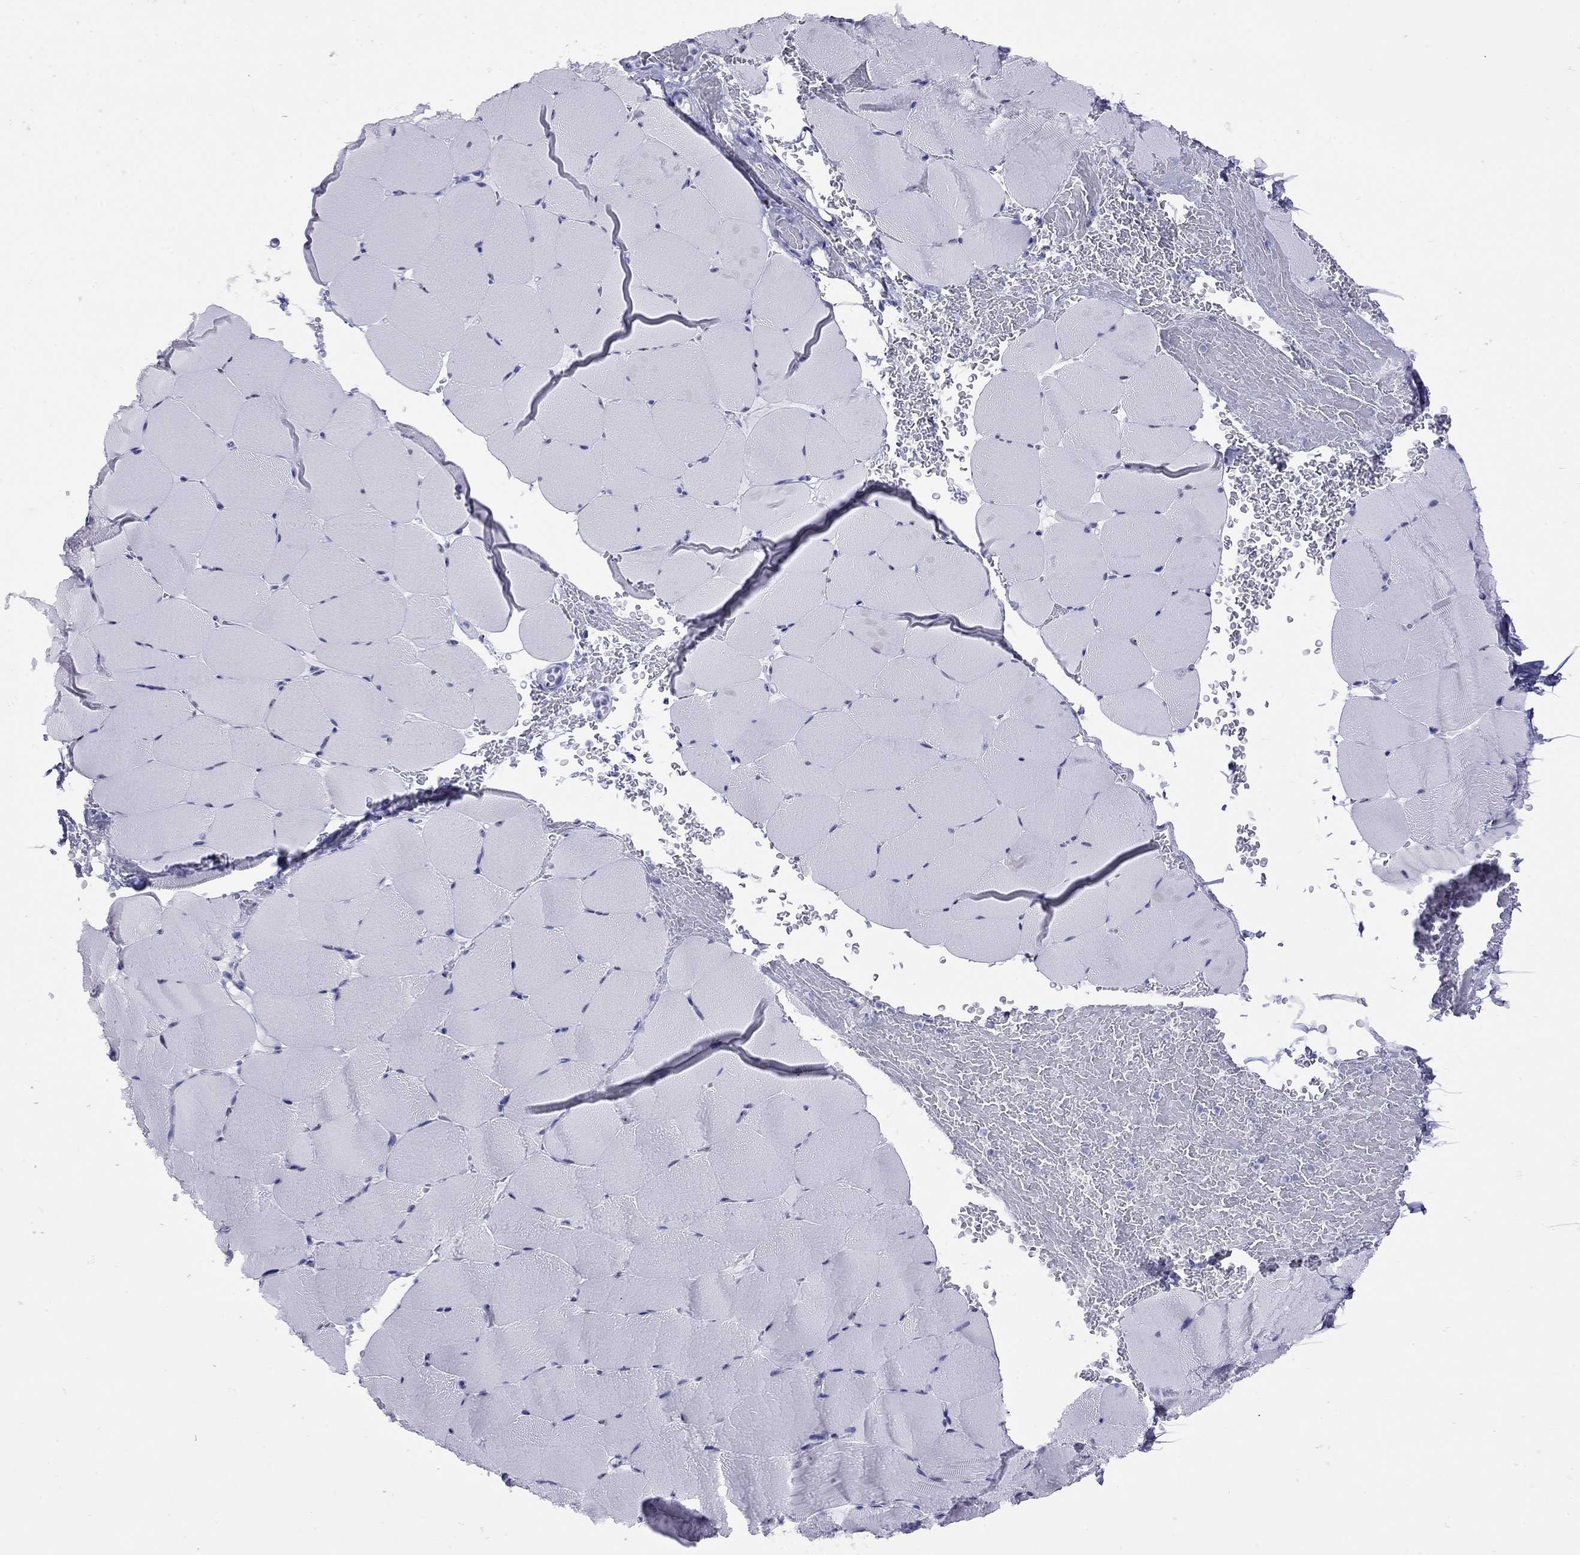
{"staining": {"intensity": "negative", "quantity": "none", "location": "none"}, "tissue": "skeletal muscle", "cell_type": "Myocytes", "image_type": "normal", "snomed": [{"axis": "morphology", "description": "Normal tissue, NOS"}, {"axis": "topography", "description": "Skeletal muscle"}], "caption": "Immunohistochemistry (IHC) of benign human skeletal muscle demonstrates no staining in myocytes. (DAB (3,3'-diaminobenzidine) IHC with hematoxylin counter stain).", "gene": "LYAR", "patient": {"sex": "female", "age": 37}}